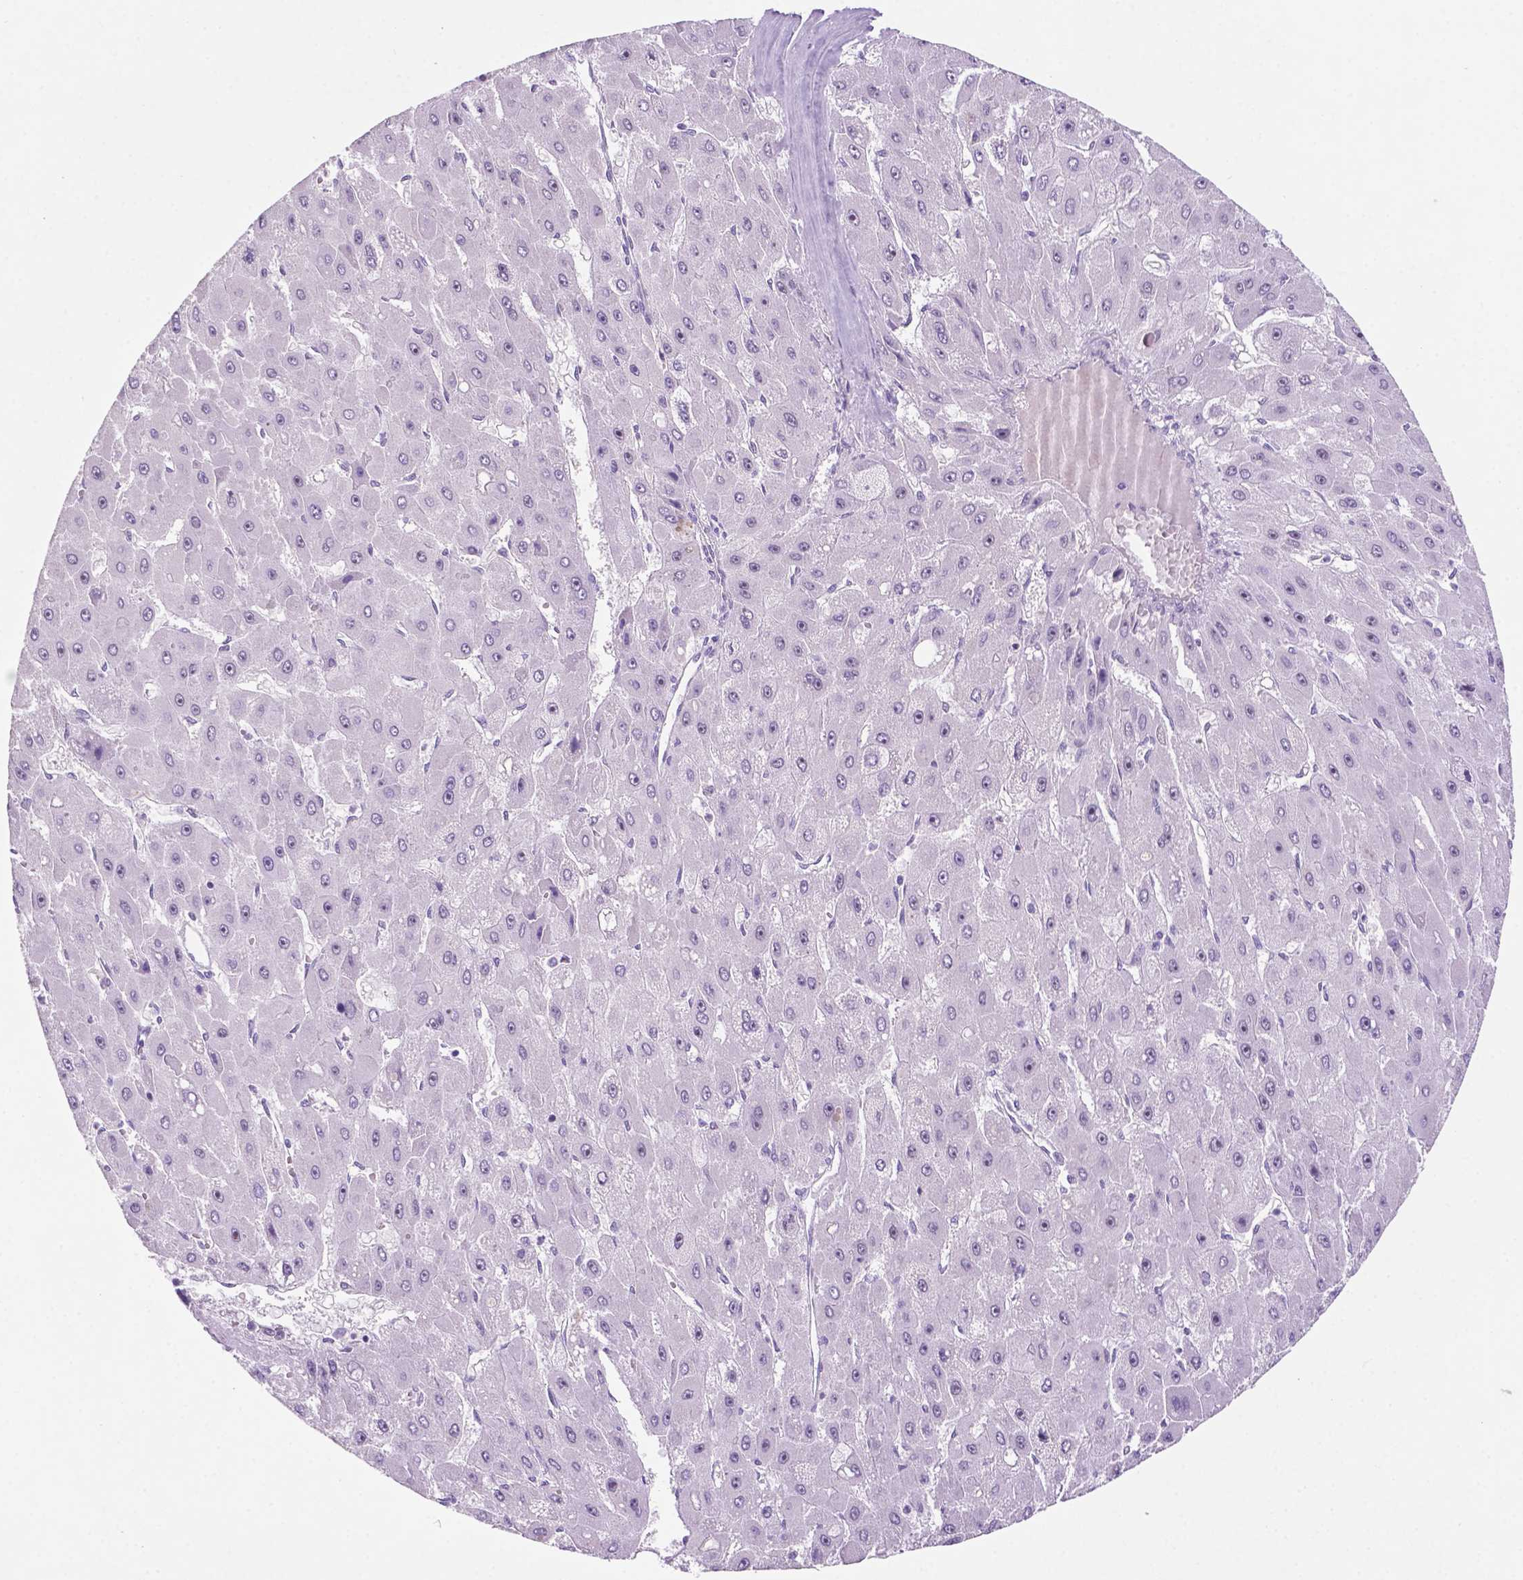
{"staining": {"intensity": "negative", "quantity": "none", "location": "none"}, "tissue": "liver cancer", "cell_type": "Tumor cells", "image_type": "cancer", "snomed": [{"axis": "morphology", "description": "Carcinoma, Hepatocellular, NOS"}, {"axis": "topography", "description": "Liver"}], "caption": "High power microscopy photomicrograph of an immunohistochemistry image of liver cancer (hepatocellular carcinoma), revealing no significant expression in tumor cells.", "gene": "C18orf21", "patient": {"sex": "female", "age": 25}}